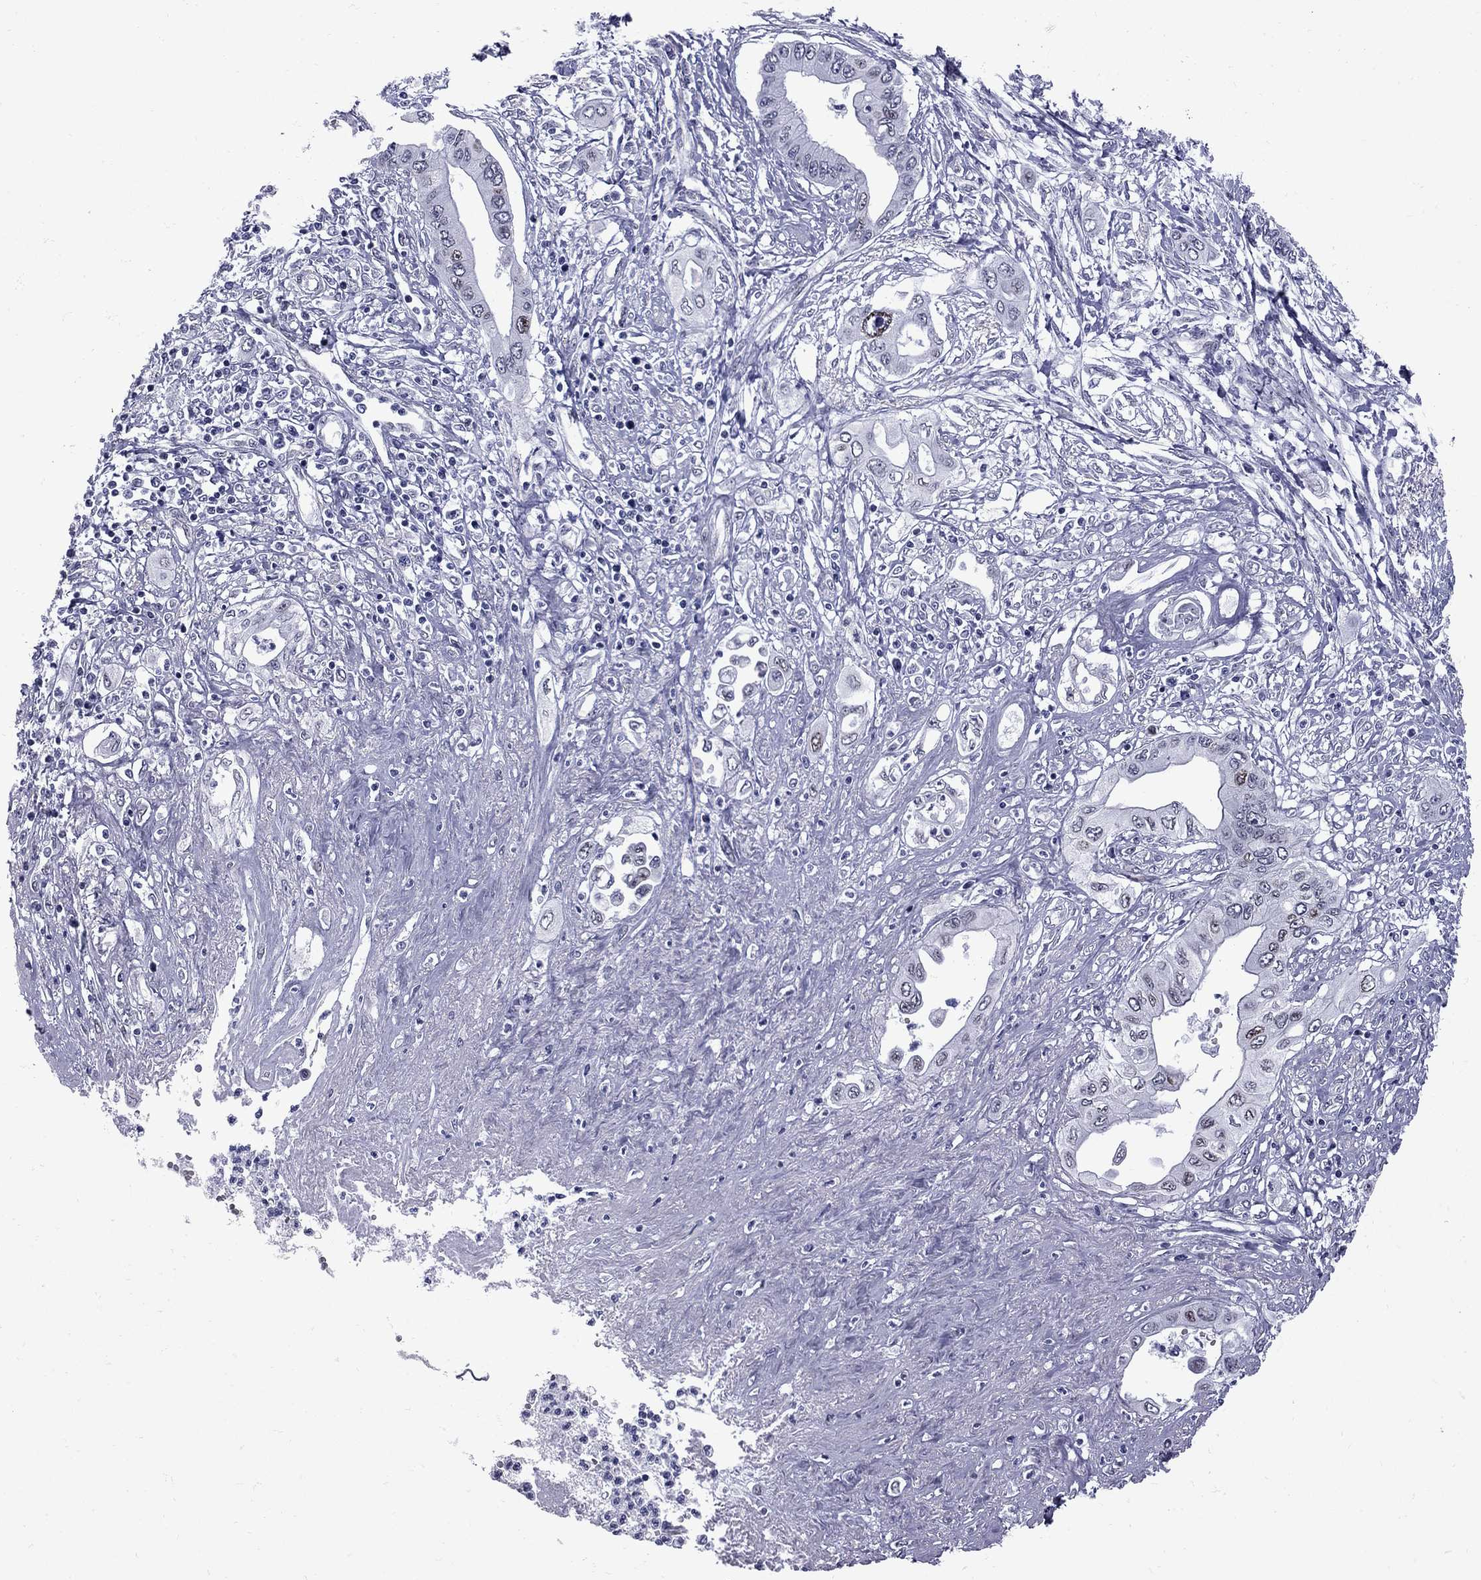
{"staining": {"intensity": "negative", "quantity": "none", "location": "none"}, "tissue": "pancreatic cancer", "cell_type": "Tumor cells", "image_type": "cancer", "snomed": [{"axis": "morphology", "description": "Adenocarcinoma, NOS"}, {"axis": "topography", "description": "Pancreas"}], "caption": "IHC of human adenocarcinoma (pancreatic) exhibits no expression in tumor cells.", "gene": "CLTCL1", "patient": {"sex": "female", "age": 62}}